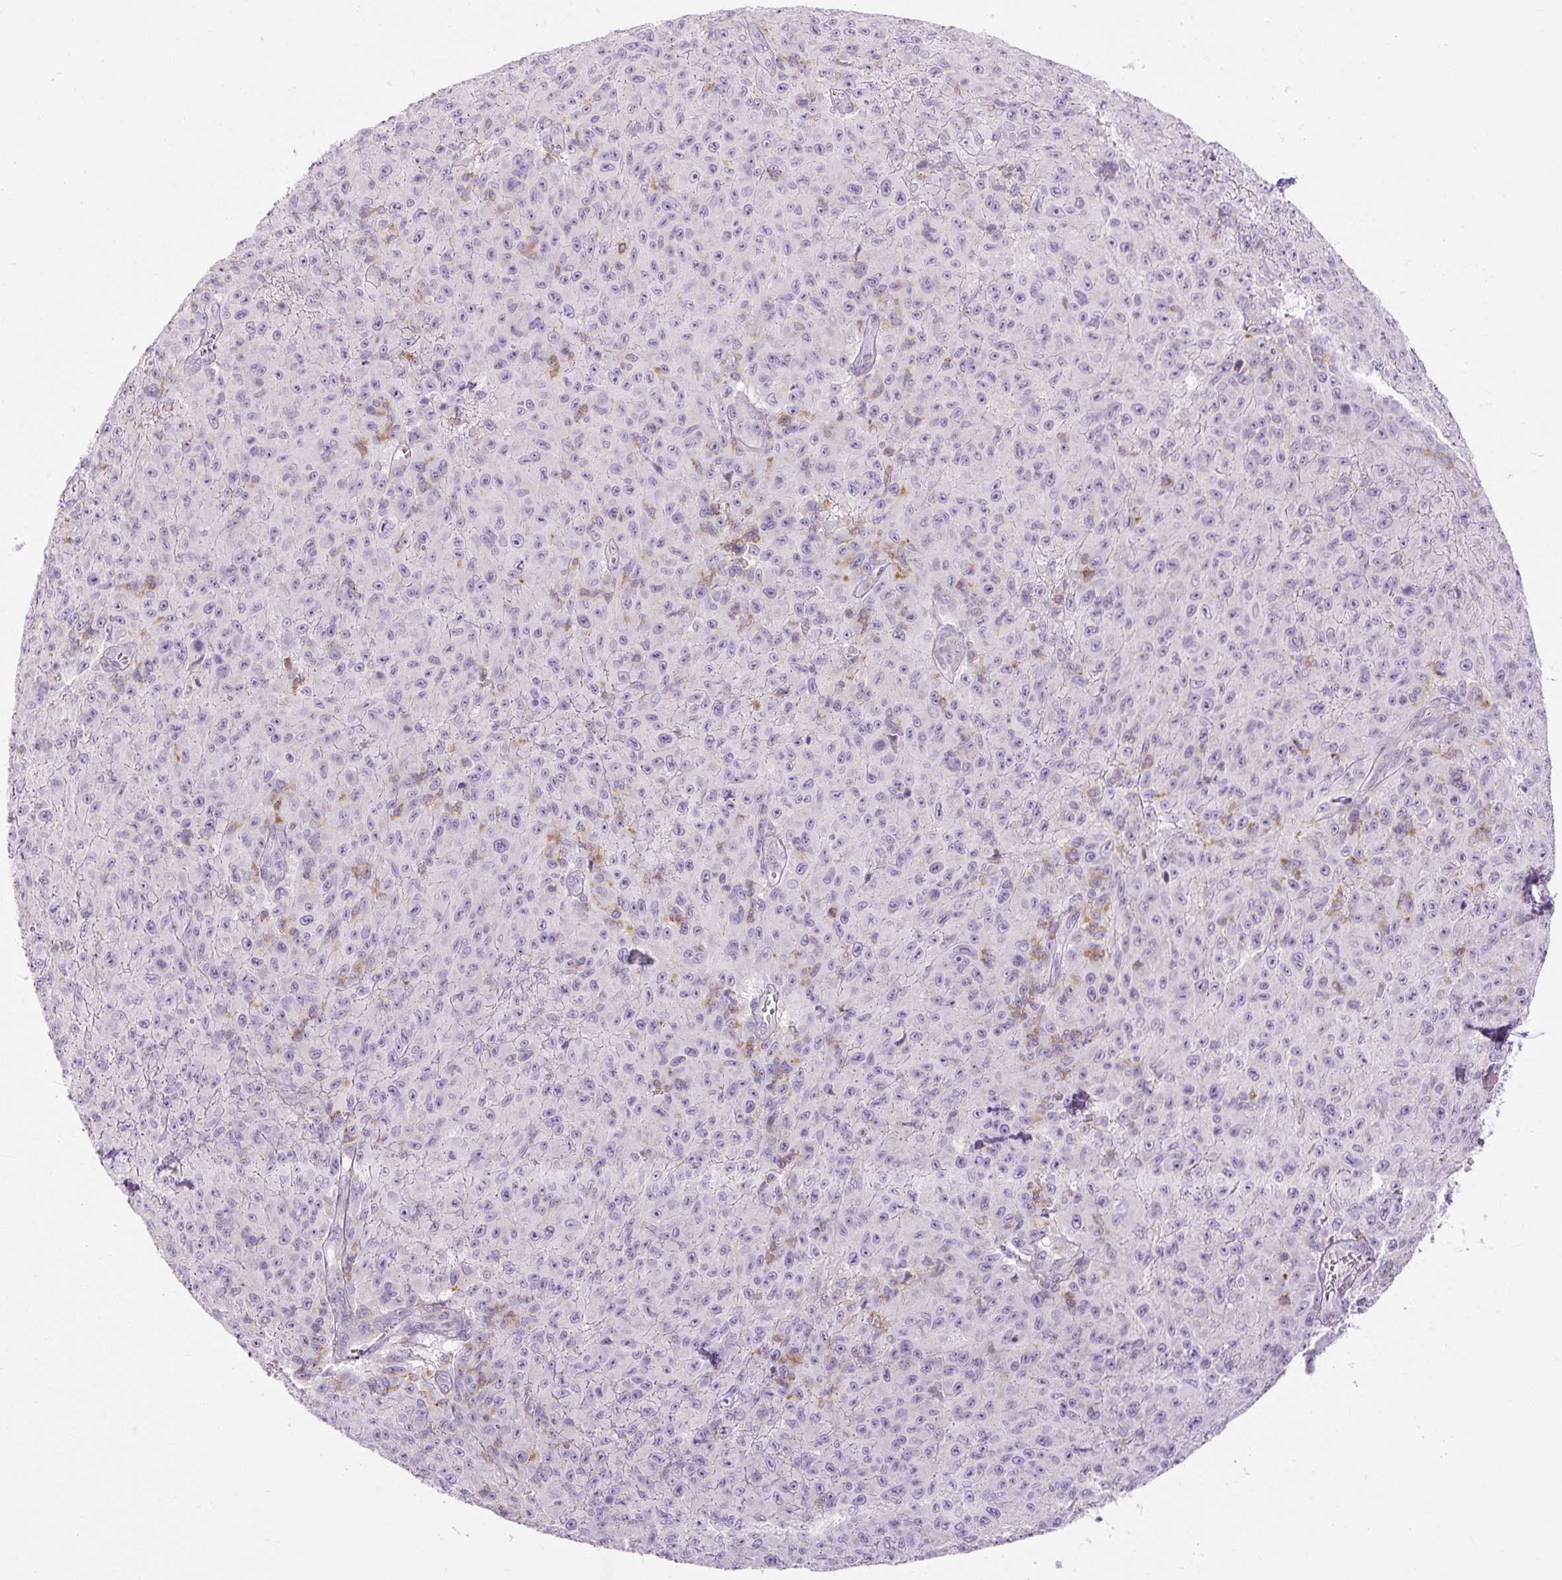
{"staining": {"intensity": "negative", "quantity": "none", "location": "none"}, "tissue": "melanoma", "cell_type": "Tumor cells", "image_type": "cancer", "snomed": [{"axis": "morphology", "description": "Malignant melanoma, NOS"}, {"axis": "topography", "description": "Skin"}], "caption": "Melanoma stained for a protein using immunohistochemistry (IHC) exhibits no positivity tumor cells.", "gene": "TIGD2", "patient": {"sex": "male", "age": 46}}